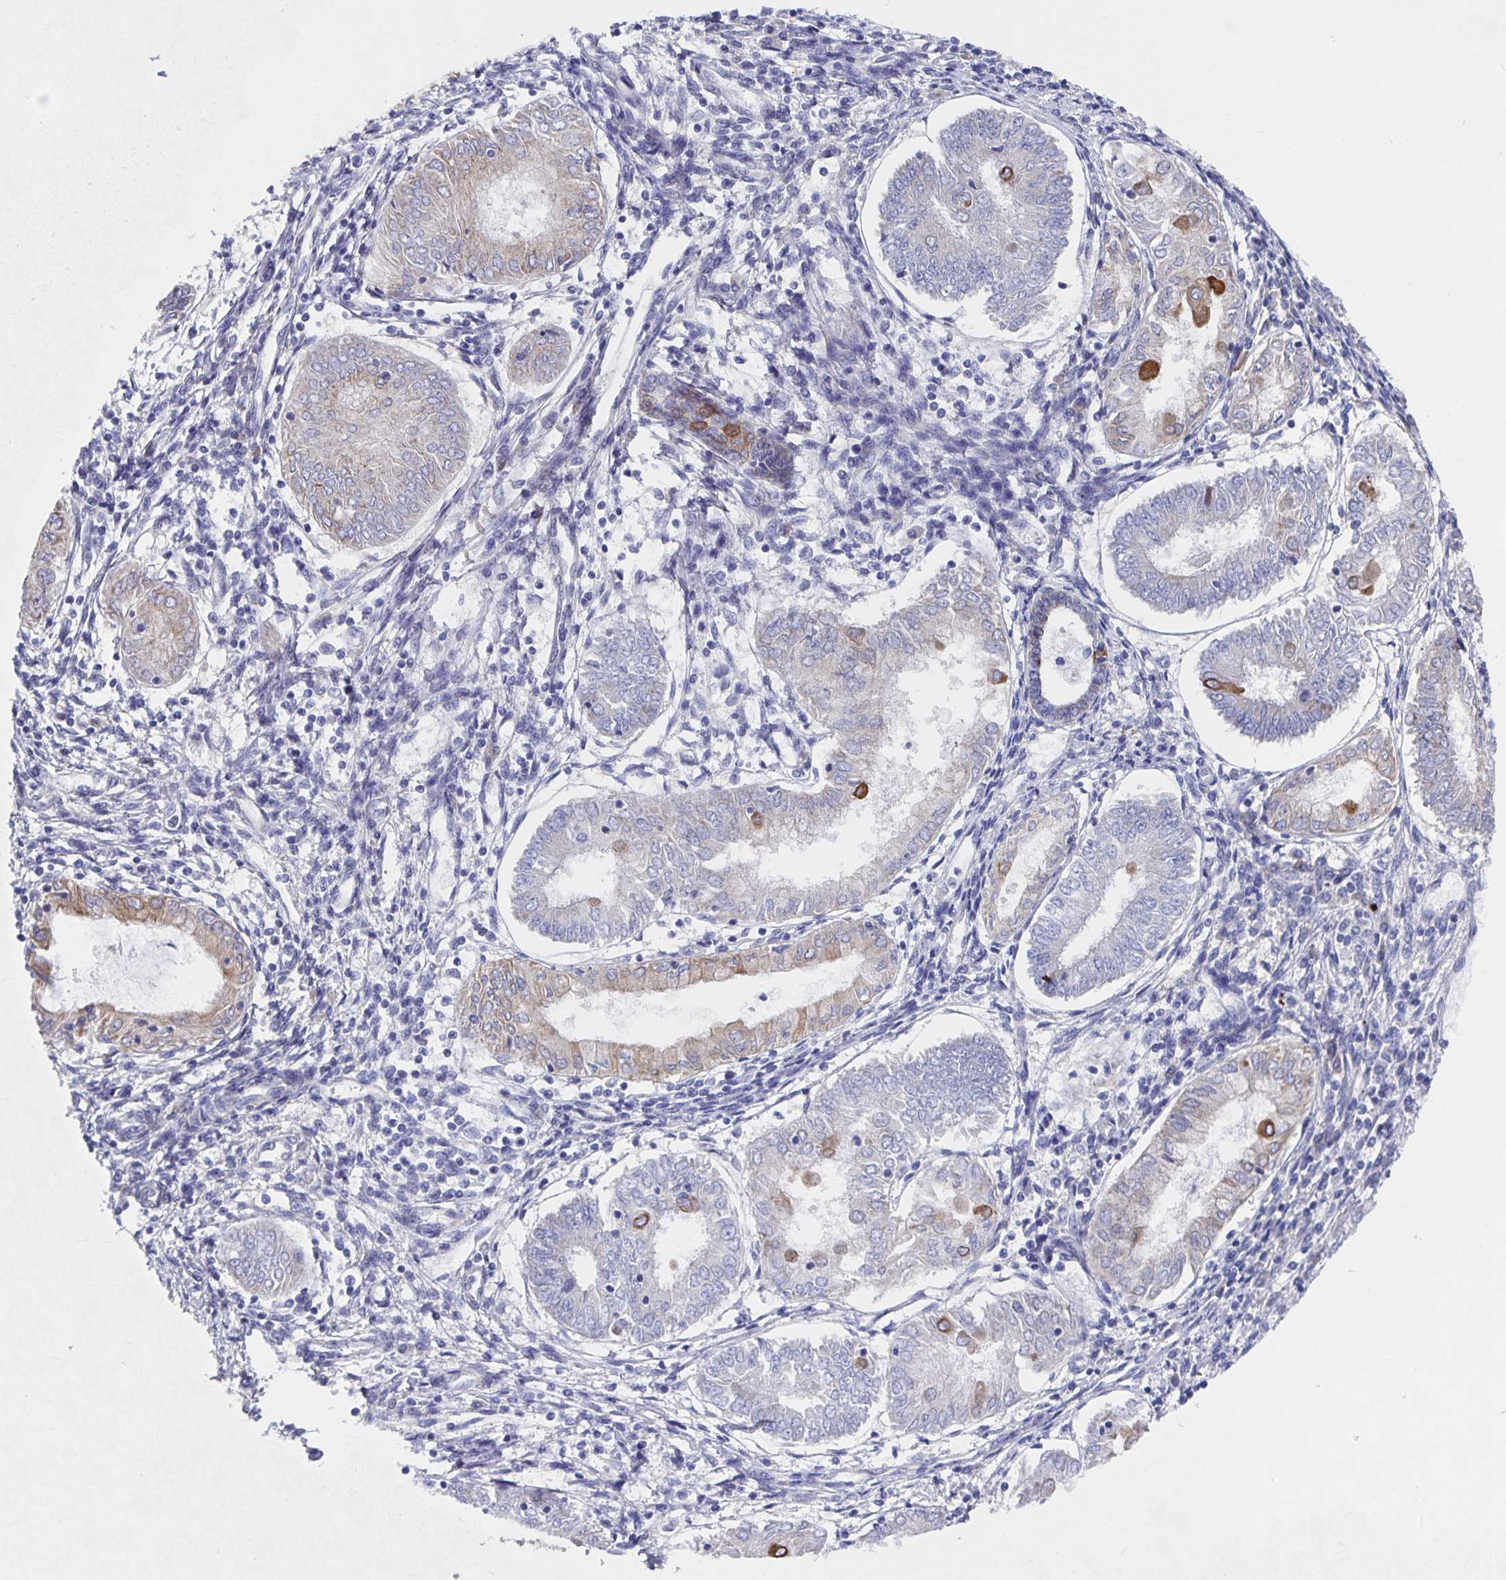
{"staining": {"intensity": "strong", "quantity": "<25%", "location": "cytoplasmic/membranous"}, "tissue": "endometrial cancer", "cell_type": "Tumor cells", "image_type": "cancer", "snomed": [{"axis": "morphology", "description": "Adenocarcinoma, NOS"}, {"axis": "topography", "description": "Endometrium"}], "caption": "Human endometrial adenocarcinoma stained with a protein marker shows strong staining in tumor cells.", "gene": "ZIK1", "patient": {"sex": "female", "age": 68}}